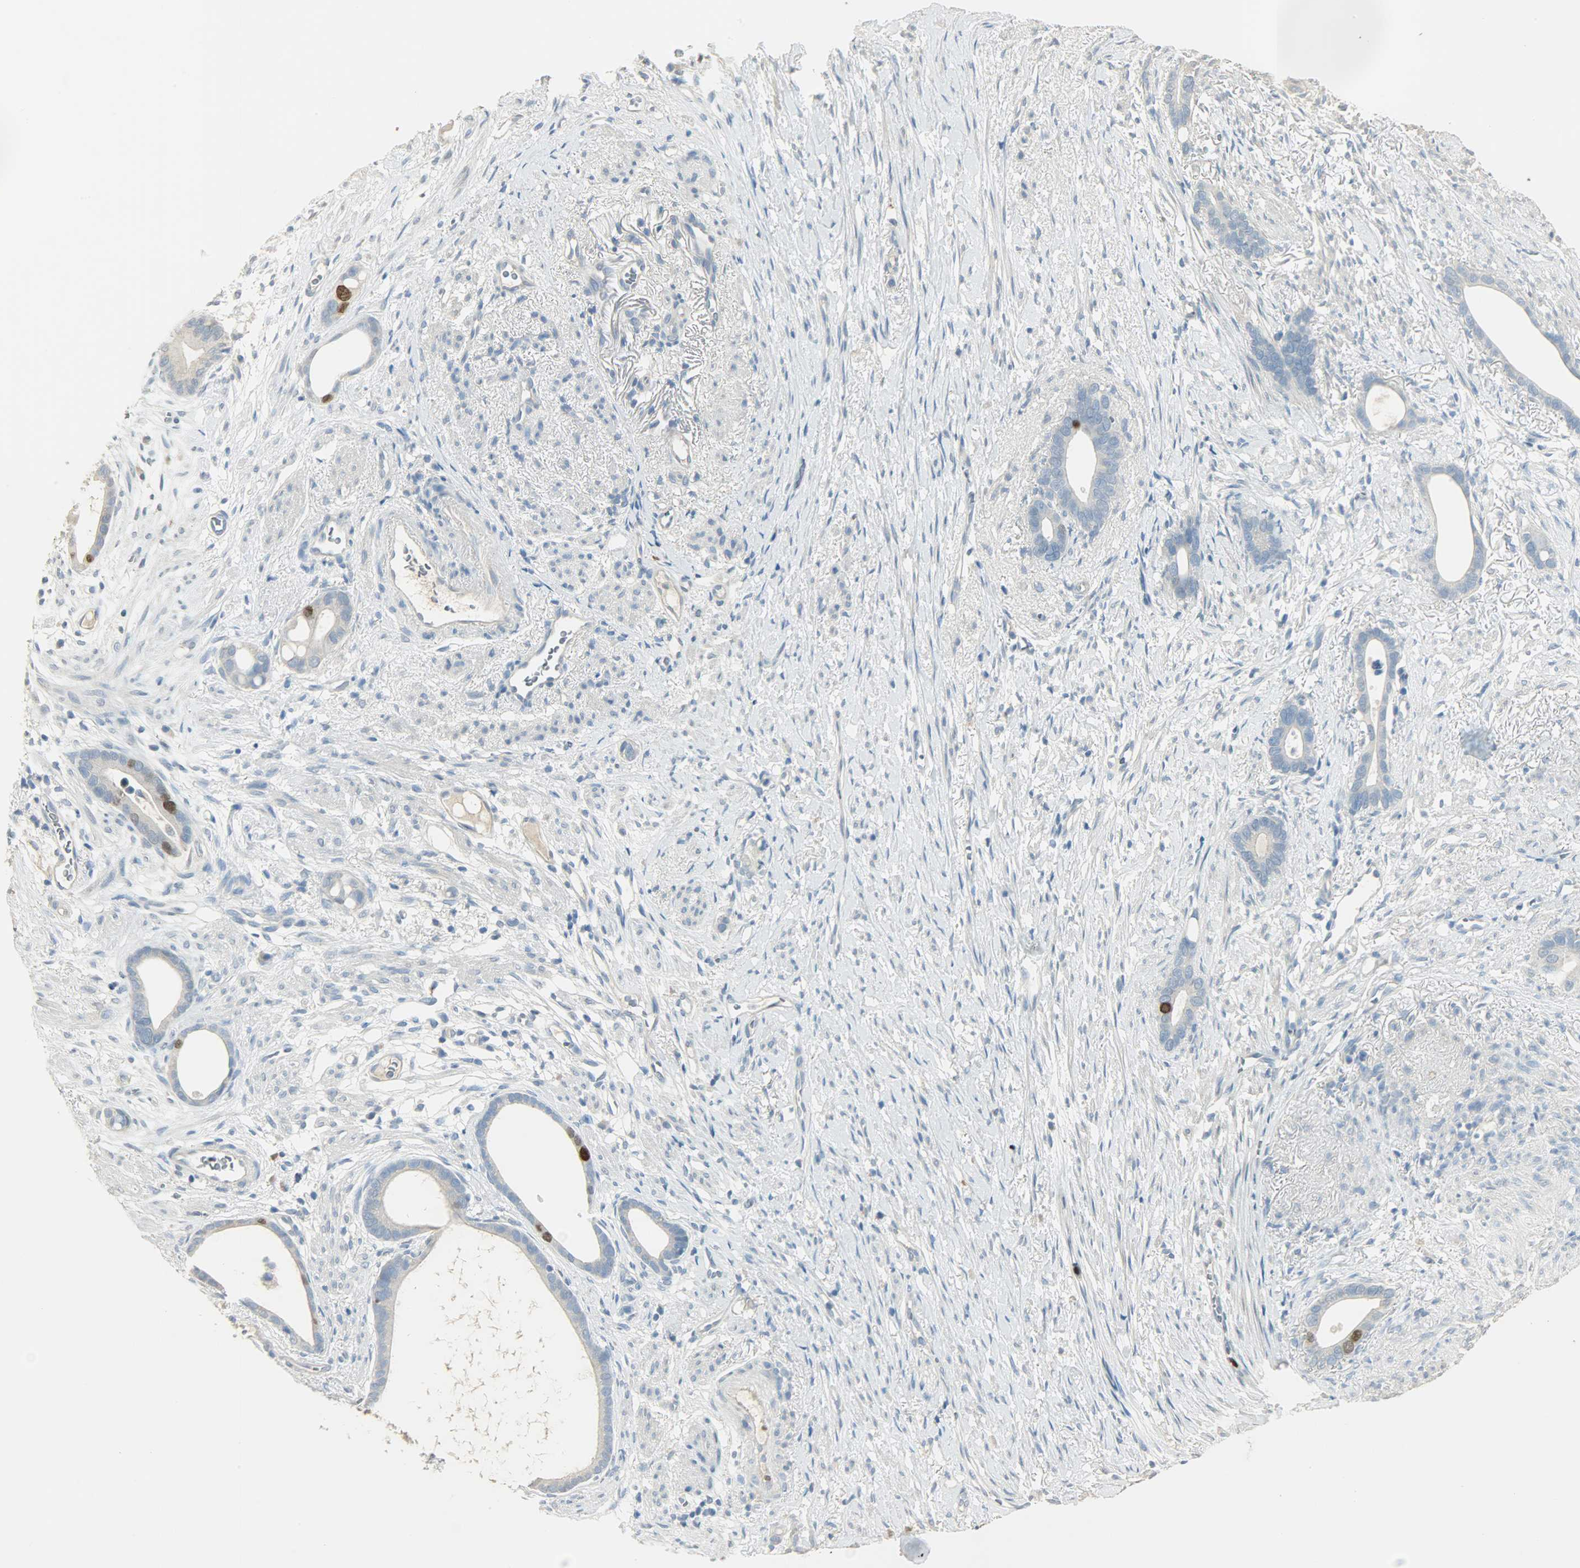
{"staining": {"intensity": "strong", "quantity": "<25%", "location": "cytoplasmic/membranous,nuclear"}, "tissue": "stomach cancer", "cell_type": "Tumor cells", "image_type": "cancer", "snomed": [{"axis": "morphology", "description": "Adenocarcinoma, NOS"}, {"axis": "topography", "description": "Stomach"}], "caption": "Brown immunohistochemical staining in human stomach cancer (adenocarcinoma) reveals strong cytoplasmic/membranous and nuclear staining in about <25% of tumor cells.", "gene": "TPX2", "patient": {"sex": "female", "age": 75}}